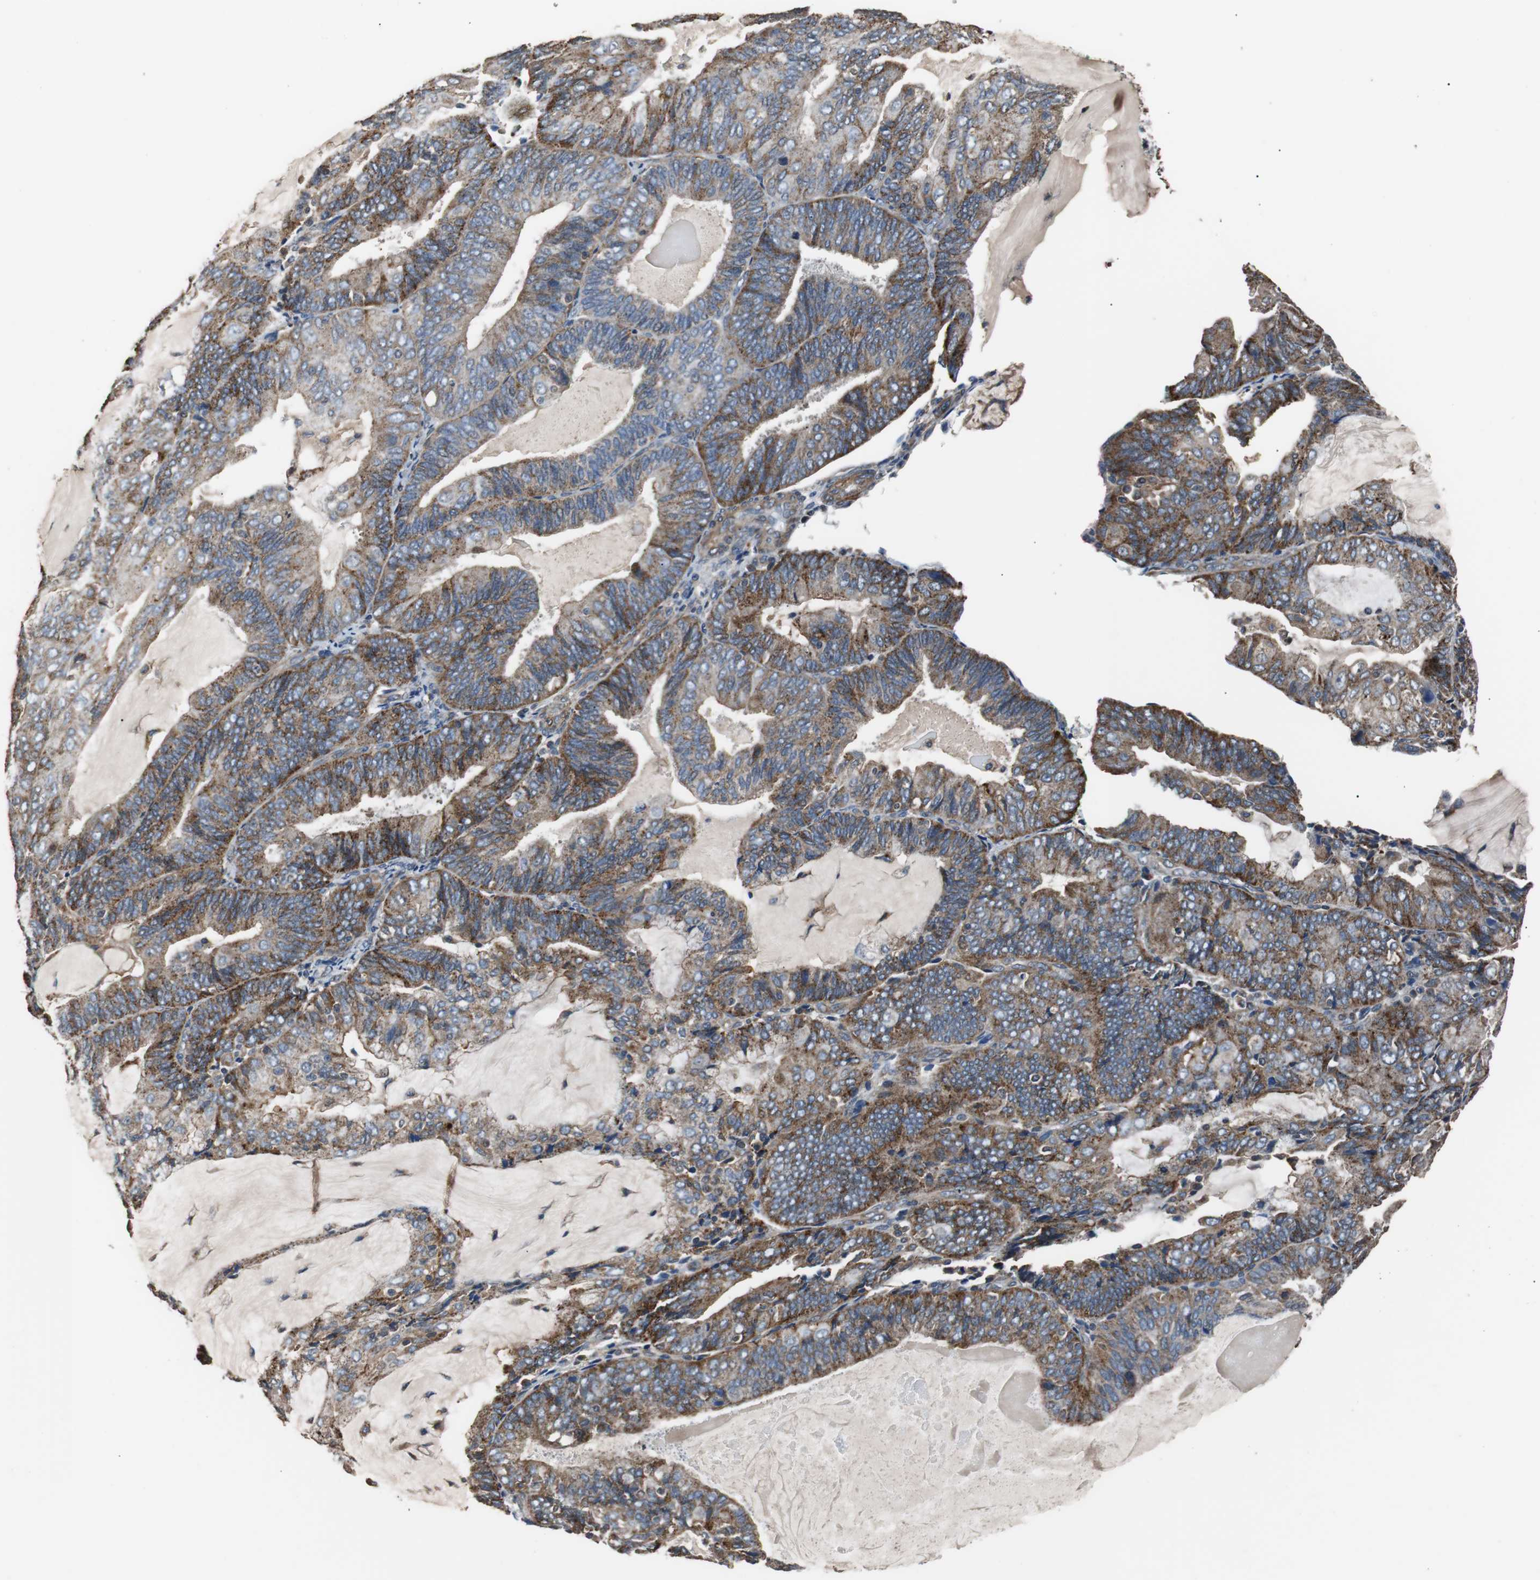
{"staining": {"intensity": "strong", "quantity": ">75%", "location": "cytoplasmic/membranous"}, "tissue": "endometrial cancer", "cell_type": "Tumor cells", "image_type": "cancer", "snomed": [{"axis": "morphology", "description": "Adenocarcinoma, NOS"}, {"axis": "topography", "description": "Endometrium"}], "caption": "IHC of adenocarcinoma (endometrial) shows high levels of strong cytoplasmic/membranous staining in approximately >75% of tumor cells.", "gene": "PITRM1", "patient": {"sex": "female", "age": 81}}